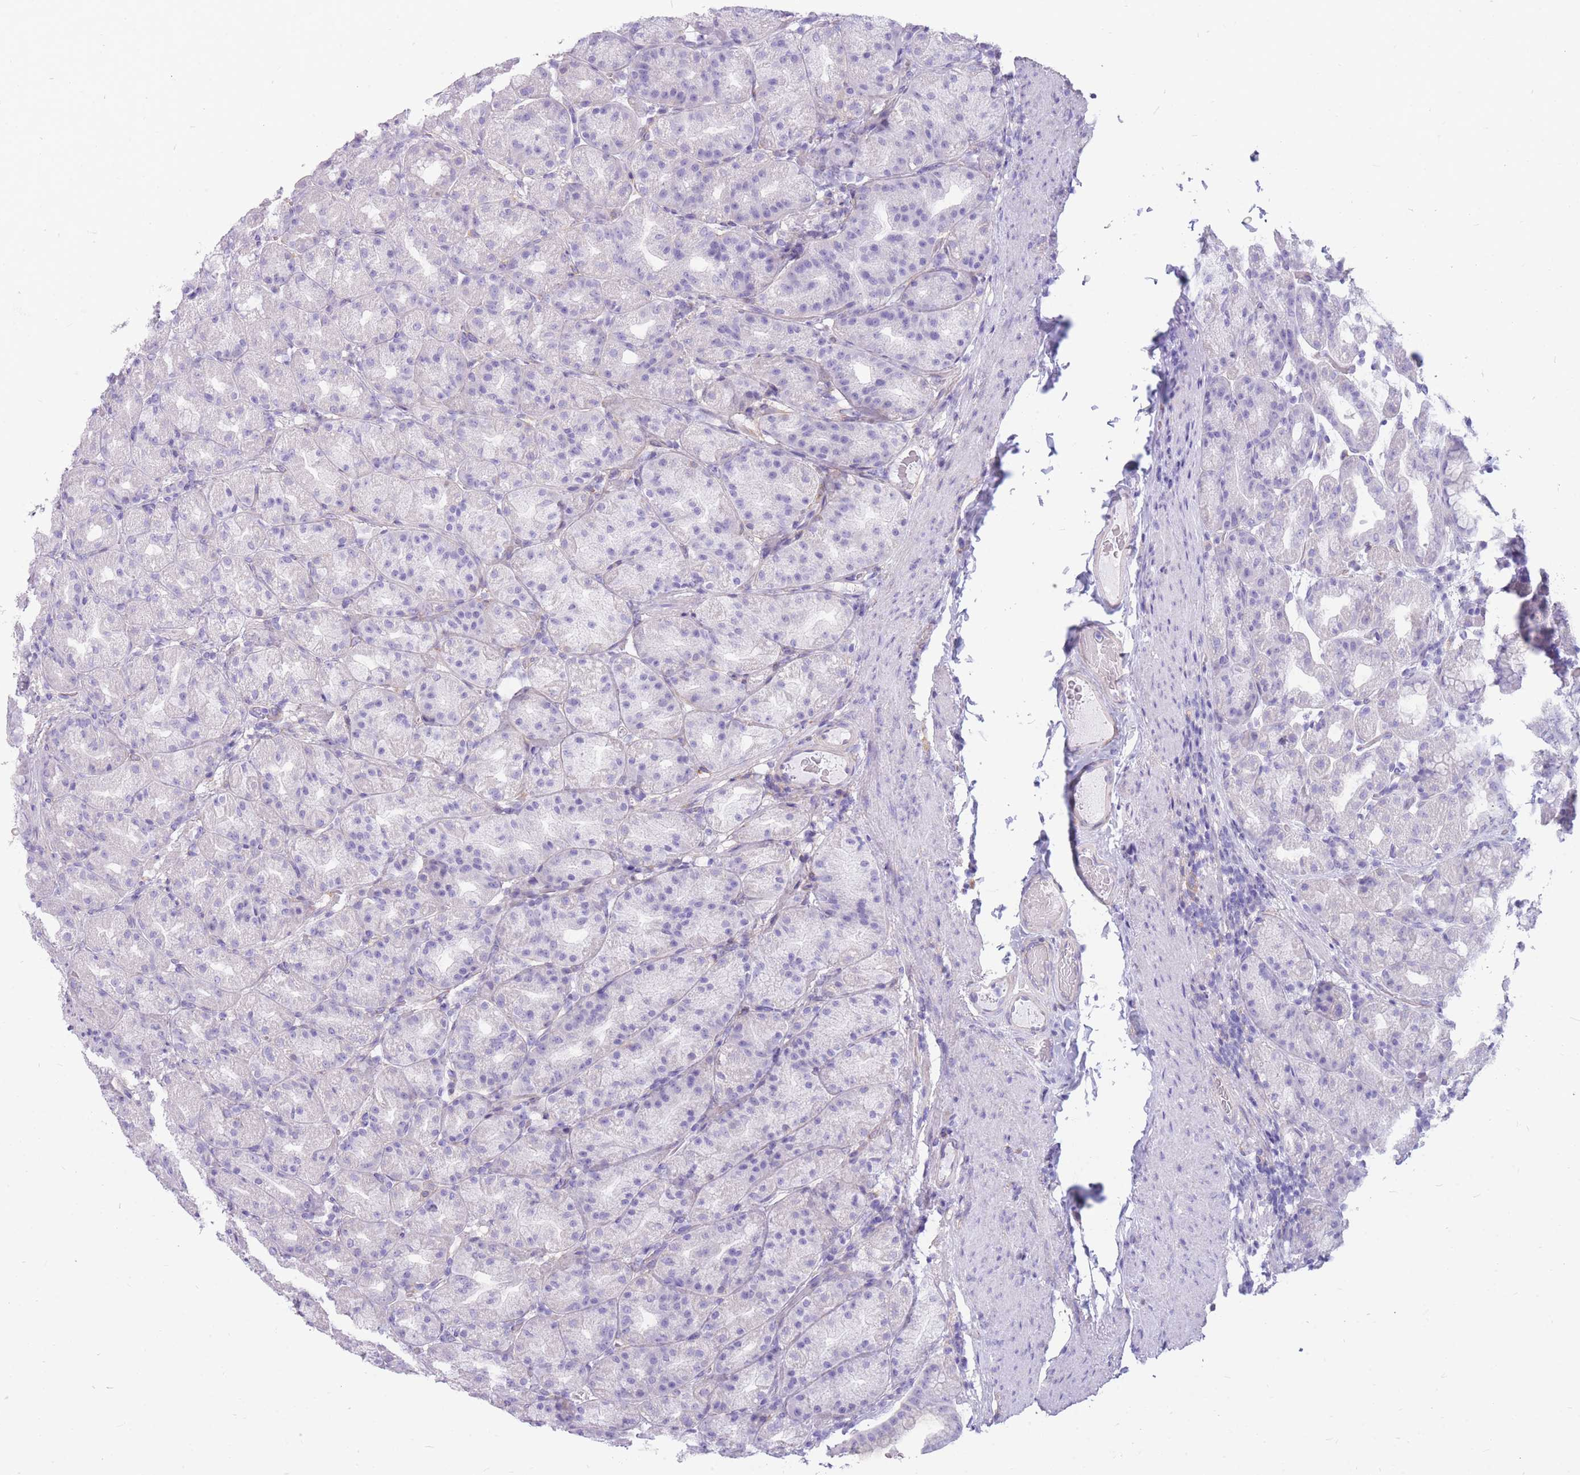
{"staining": {"intensity": "negative", "quantity": "none", "location": "none"}, "tissue": "stomach", "cell_type": "Glandular cells", "image_type": "normal", "snomed": [{"axis": "morphology", "description": "Normal tissue, NOS"}, {"axis": "topography", "description": "Stomach, upper"}, {"axis": "topography", "description": "Stomach"}], "caption": "The image displays no significant expression in glandular cells of stomach.", "gene": "MTSS2", "patient": {"sex": "male", "age": 68}}